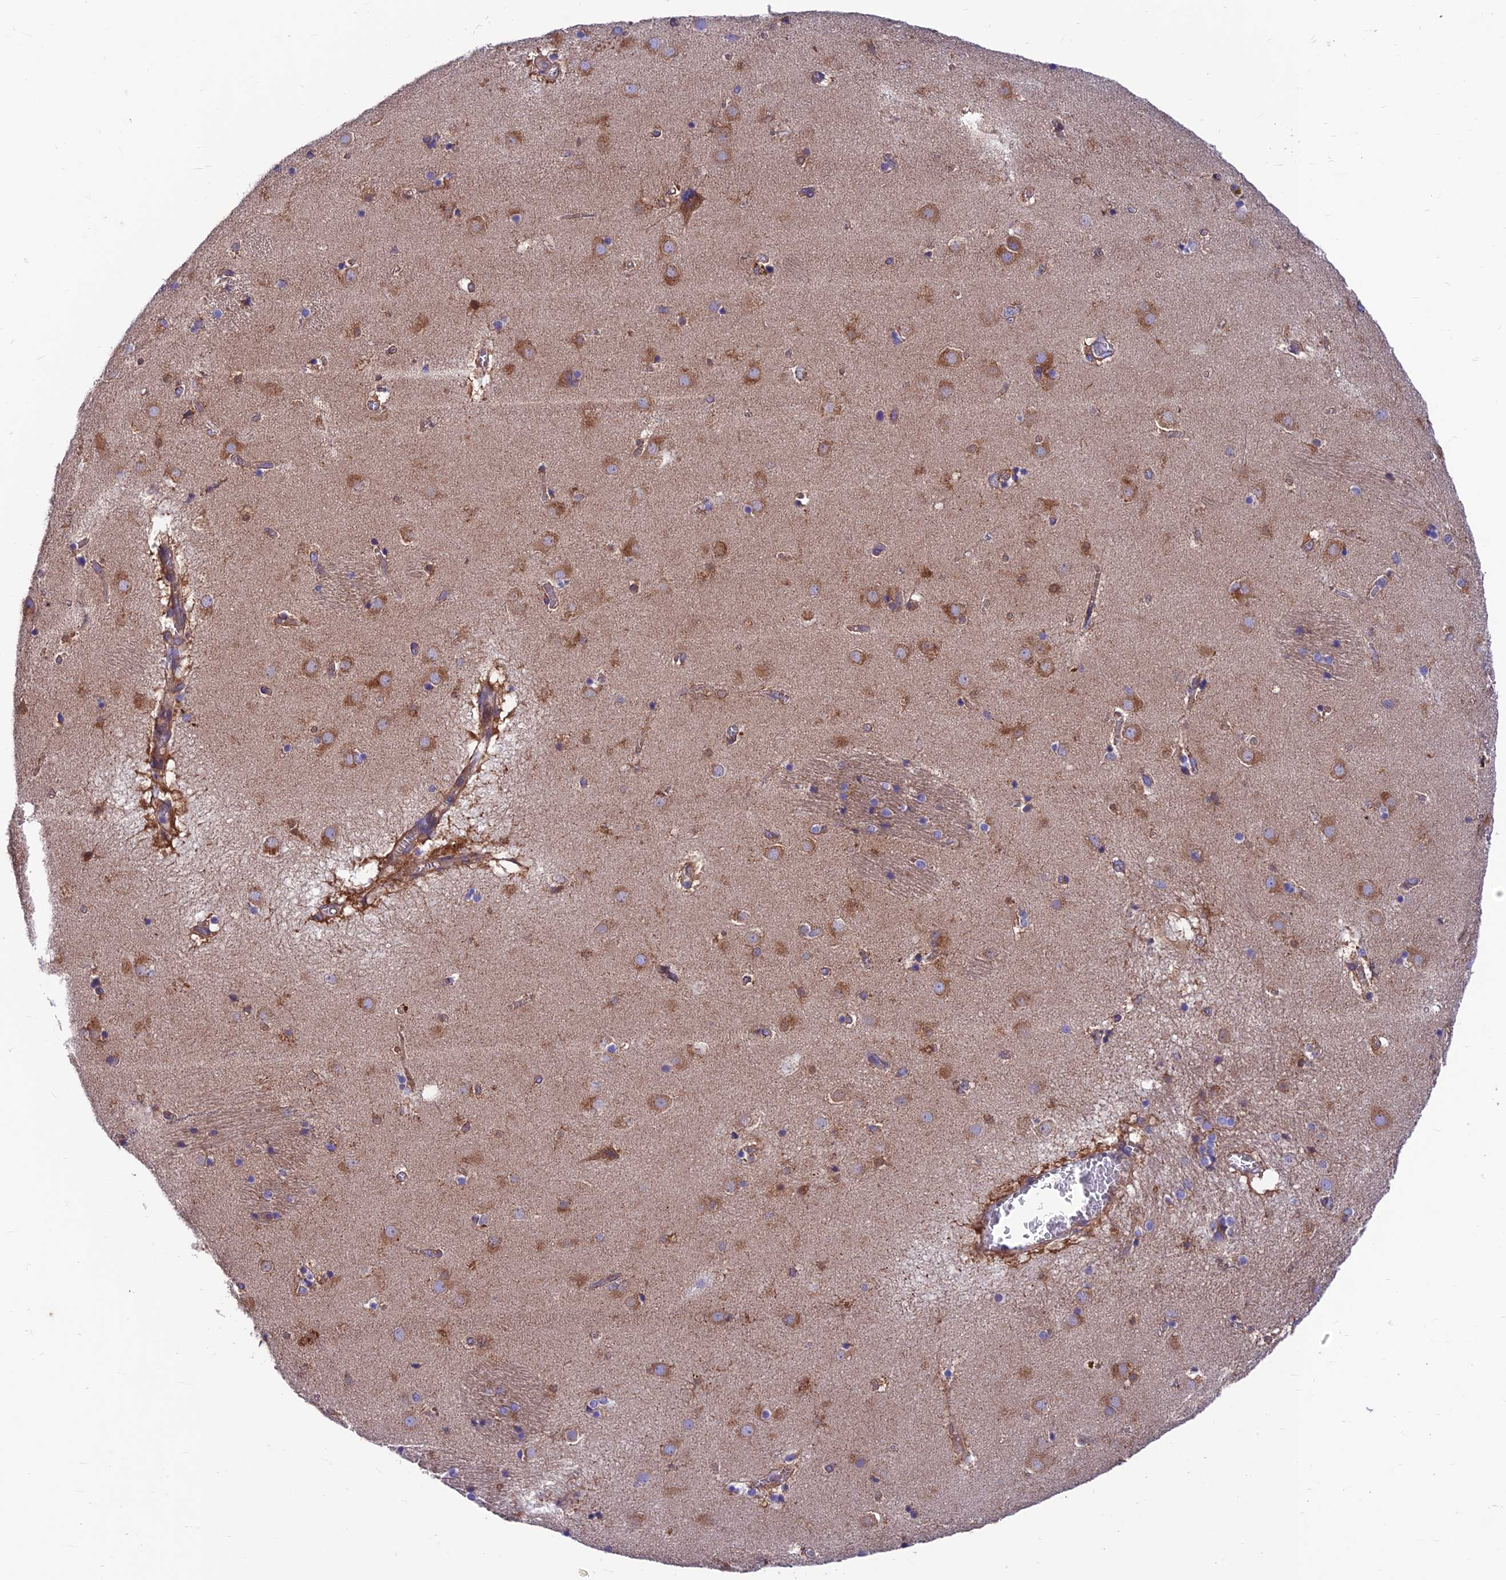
{"staining": {"intensity": "weak", "quantity": "<25%", "location": "cytoplasmic/membranous"}, "tissue": "caudate", "cell_type": "Glial cells", "image_type": "normal", "snomed": [{"axis": "morphology", "description": "Normal tissue, NOS"}, {"axis": "topography", "description": "Lateral ventricle wall"}], "caption": "Immunohistochemistry histopathology image of normal human caudate stained for a protein (brown), which reveals no expression in glial cells. (DAB immunohistochemistry (IHC) with hematoxylin counter stain).", "gene": "VPS16", "patient": {"sex": "male", "age": 70}}